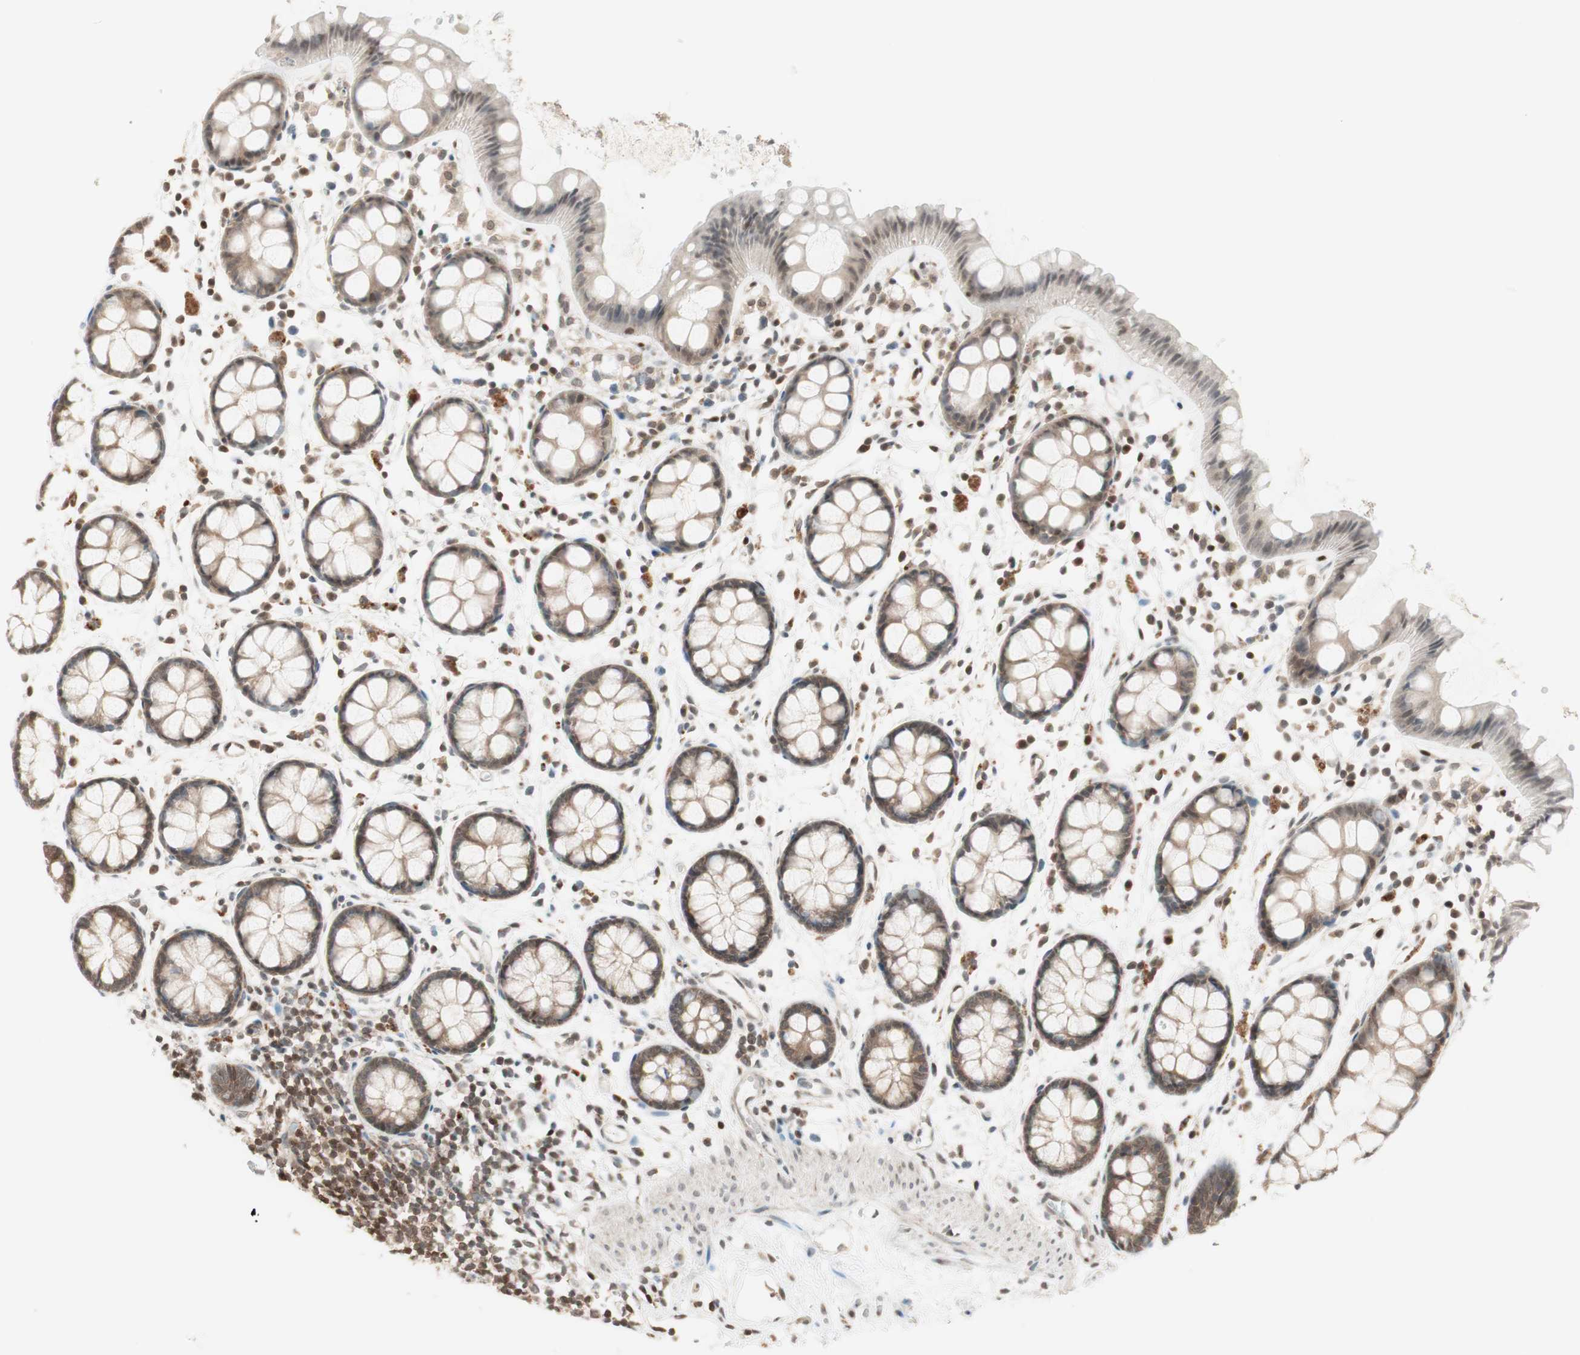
{"staining": {"intensity": "moderate", "quantity": ">75%", "location": "cytoplasmic/membranous"}, "tissue": "rectum", "cell_type": "Glandular cells", "image_type": "normal", "snomed": [{"axis": "morphology", "description": "Normal tissue, NOS"}, {"axis": "topography", "description": "Rectum"}], "caption": "High-magnification brightfield microscopy of benign rectum stained with DAB (3,3'-diaminobenzidine) (brown) and counterstained with hematoxylin (blue). glandular cells exhibit moderate cytoplasmic/membranous staining is present in about>75% of cells. (Stains: DAB in brown, nuclei in blue, Microscopy: brightfield microscopy at high magnification).", "gene": "UBE2I", "patient": {"sex": "female", "age": 66}}